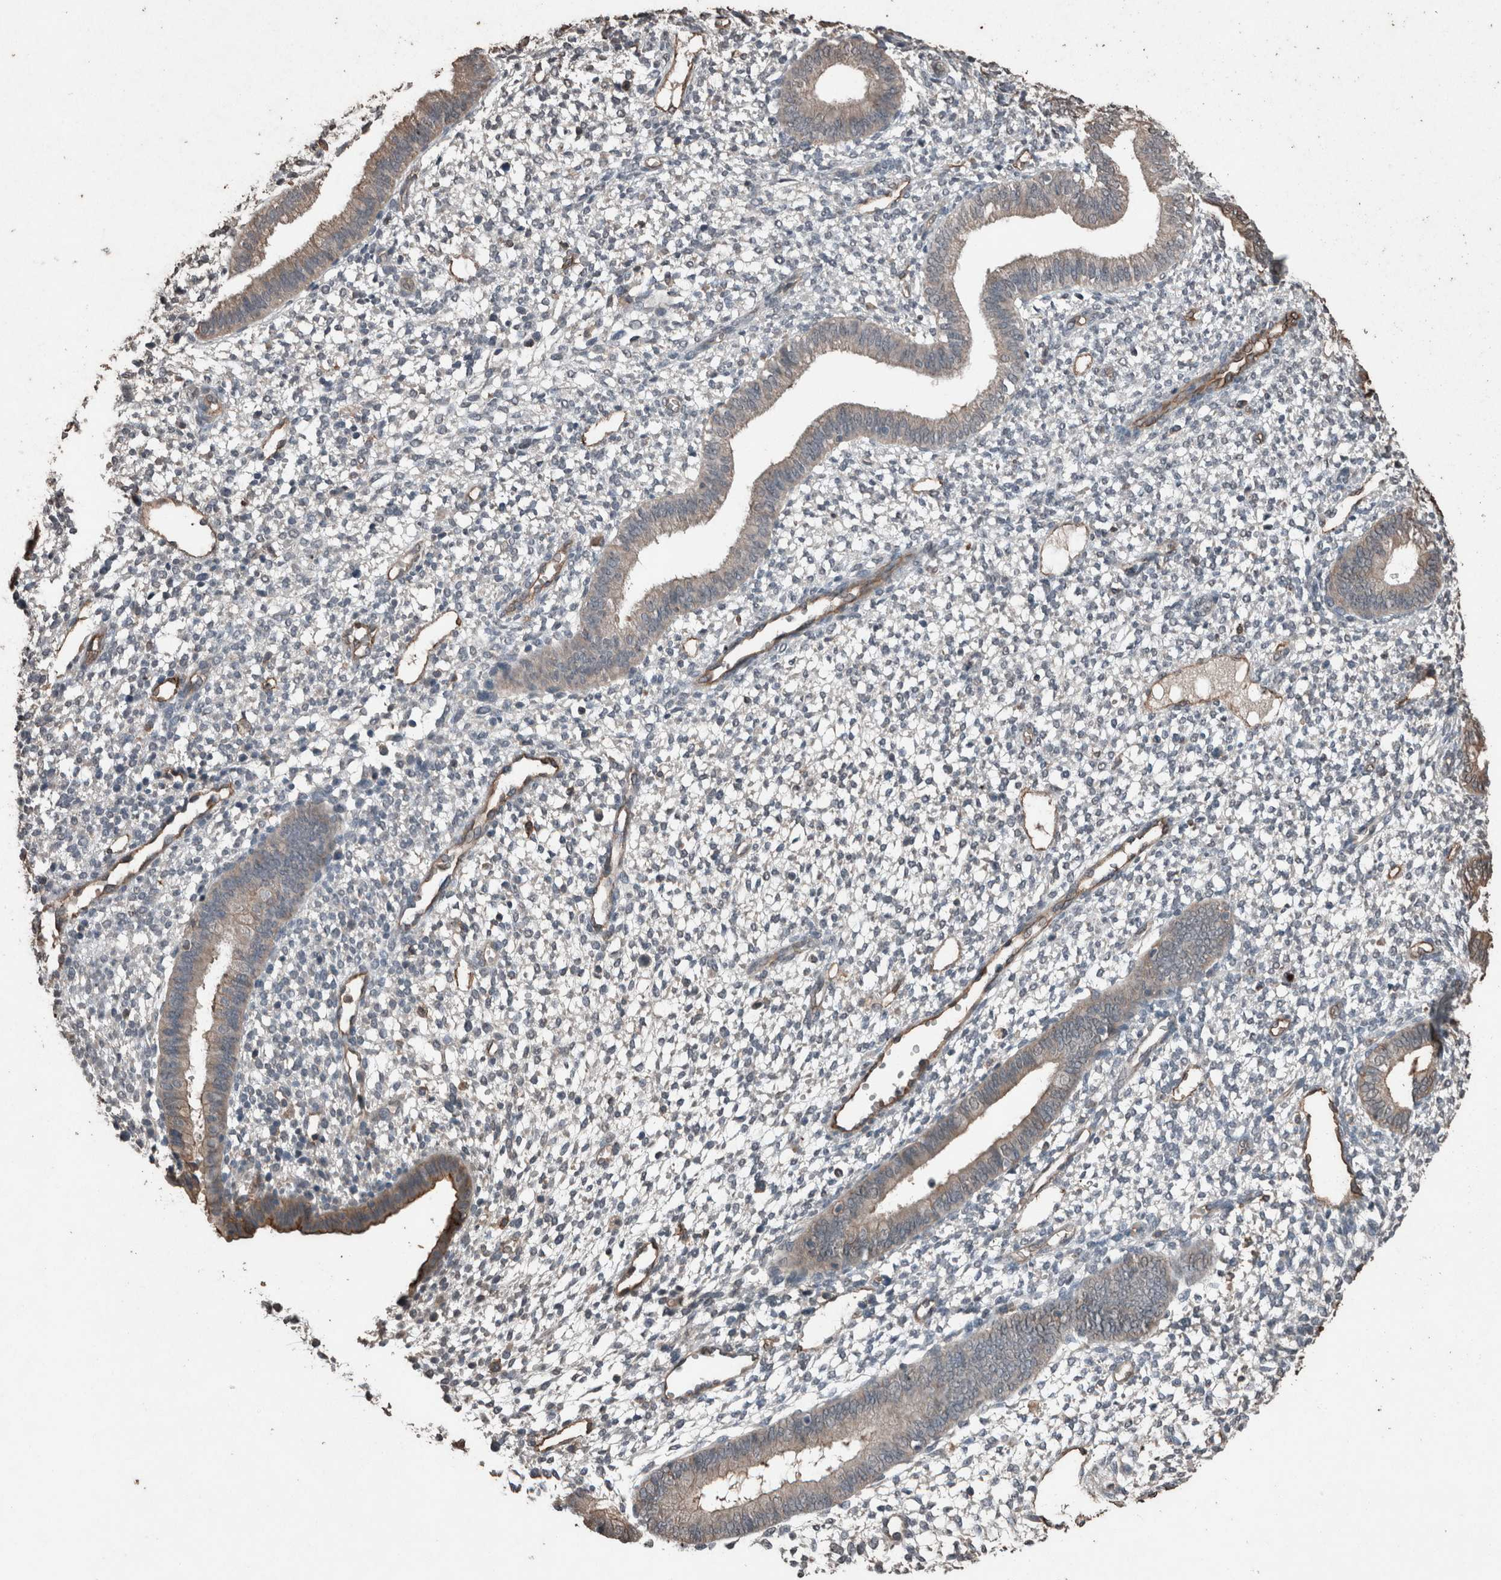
{"staining": {"intensity": "negative", "quantity": "none", "location": "none"}, "tissue": "endometrium", "cell_type": "Cells in endometrial stroma", "image_type": "normal", "snomed": [{"axis": "morphology", "description": "Normal tissue, NOS"}, {"axis": "topography", "description": "Endometrium"}], "caption": "Immunohistochemistry histopathology image of normal endometrium: human endometrium stained with DAB (3,3'-diaminobenzidine) shows no significant protein staining in cells in endometrial stroma. The staining was performed using DAB to visualize the protein expression in brown, while the nuclei were stained in blue with hematoxylin (Magnification: 20x).", "gene": "S100A10", "patient": {"sex": "female", "age": 46}}